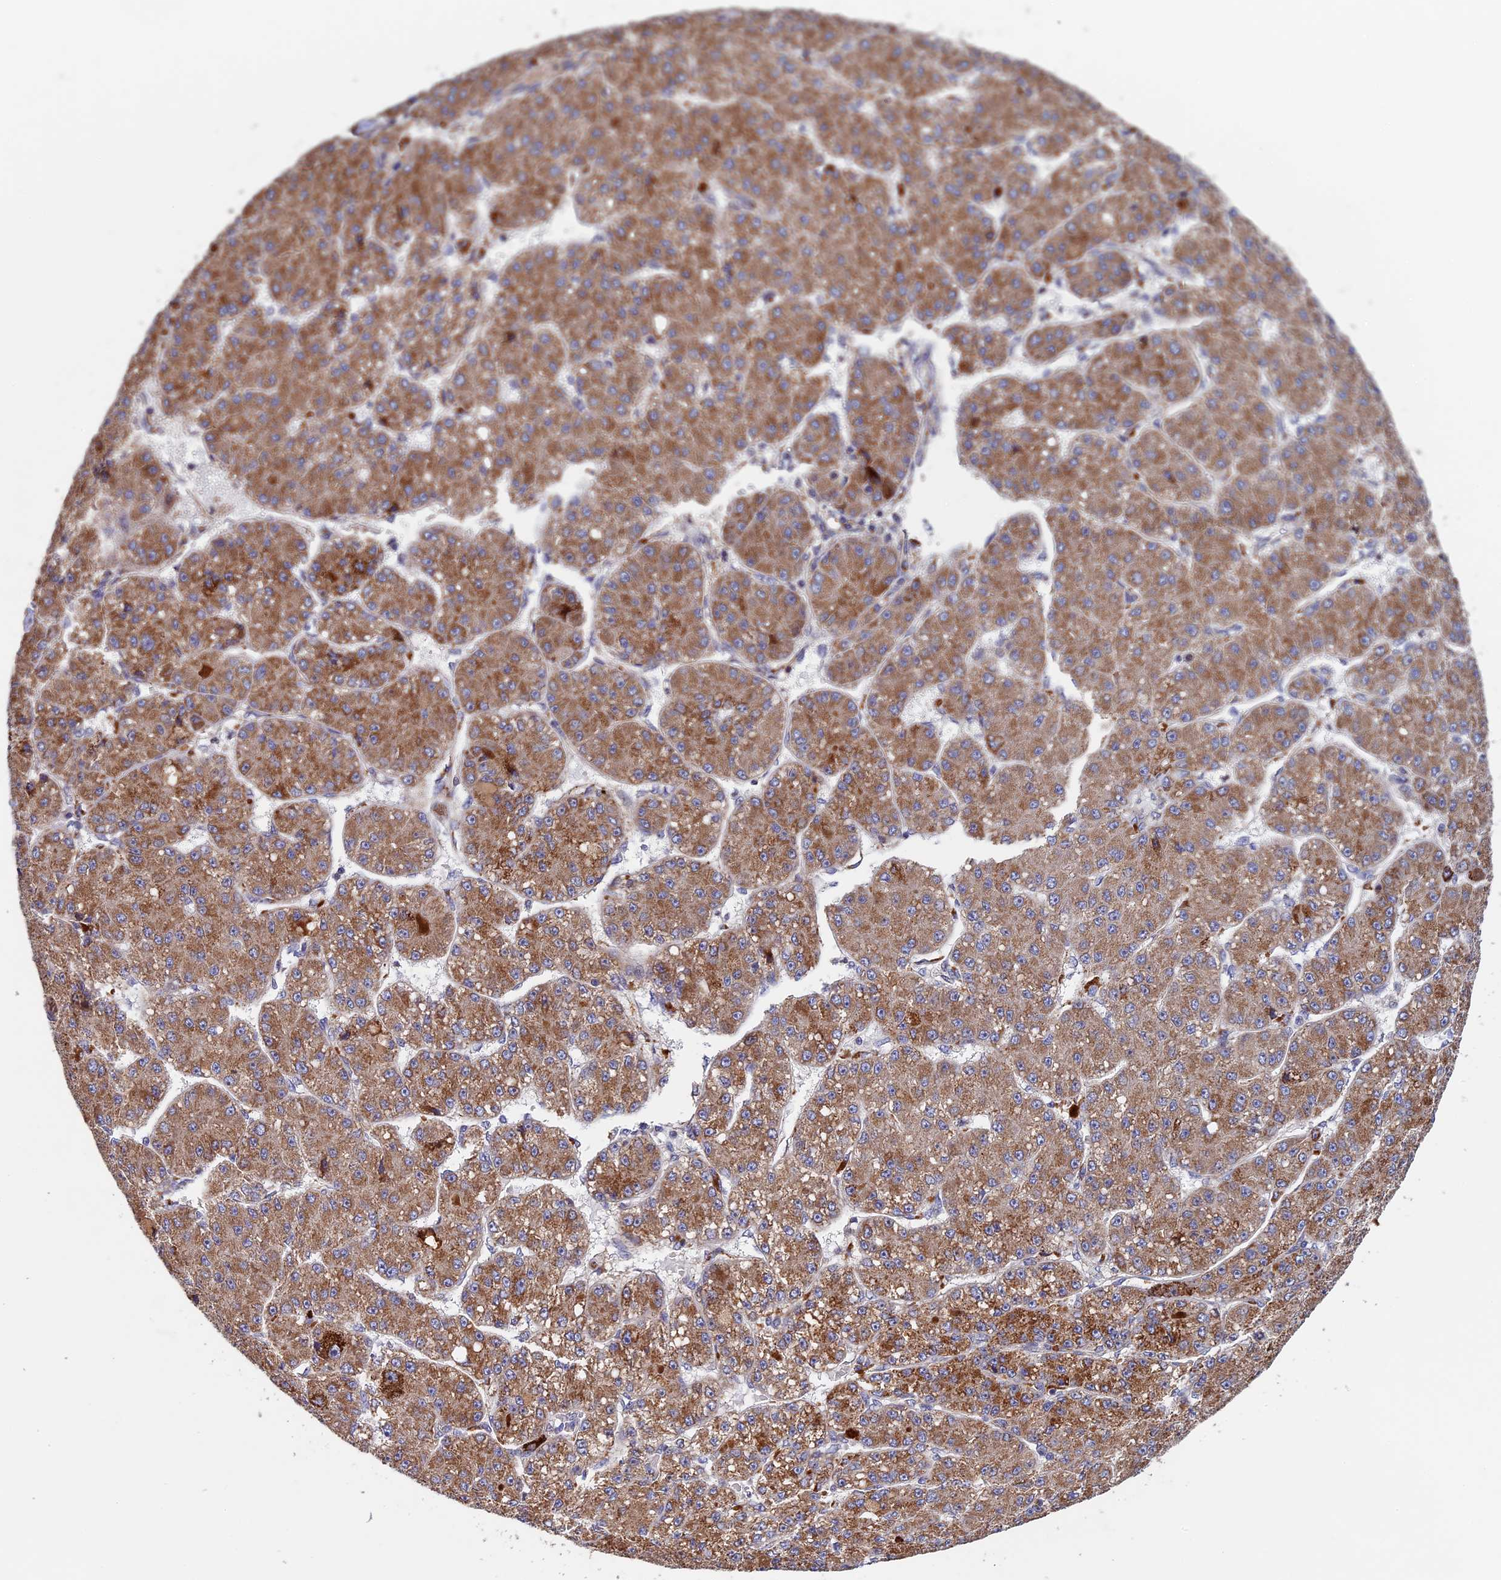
{"staining": {"intensity": "moderate", "quantity": ">75%", "location": "cytoplasmic/membranous"}, "tissue": "liver cancer", "cell_type": "Tumor cells", "image_type": "cancer", "snomed": [{"axis": "morphology", "description": "Carcinoma, Hepatocellular, NOS"}, {"axis": "topography", "description": "Liver"}], "caption": "About >75% of tumor cells in human hepatocellular carcinoma (liver) display moderate cytoplasmic/membranous protein positivity as visualized by brown immunohistochemical staining.", "gene": "RNF17", "patient": {"sex": "male", "age": 67}}